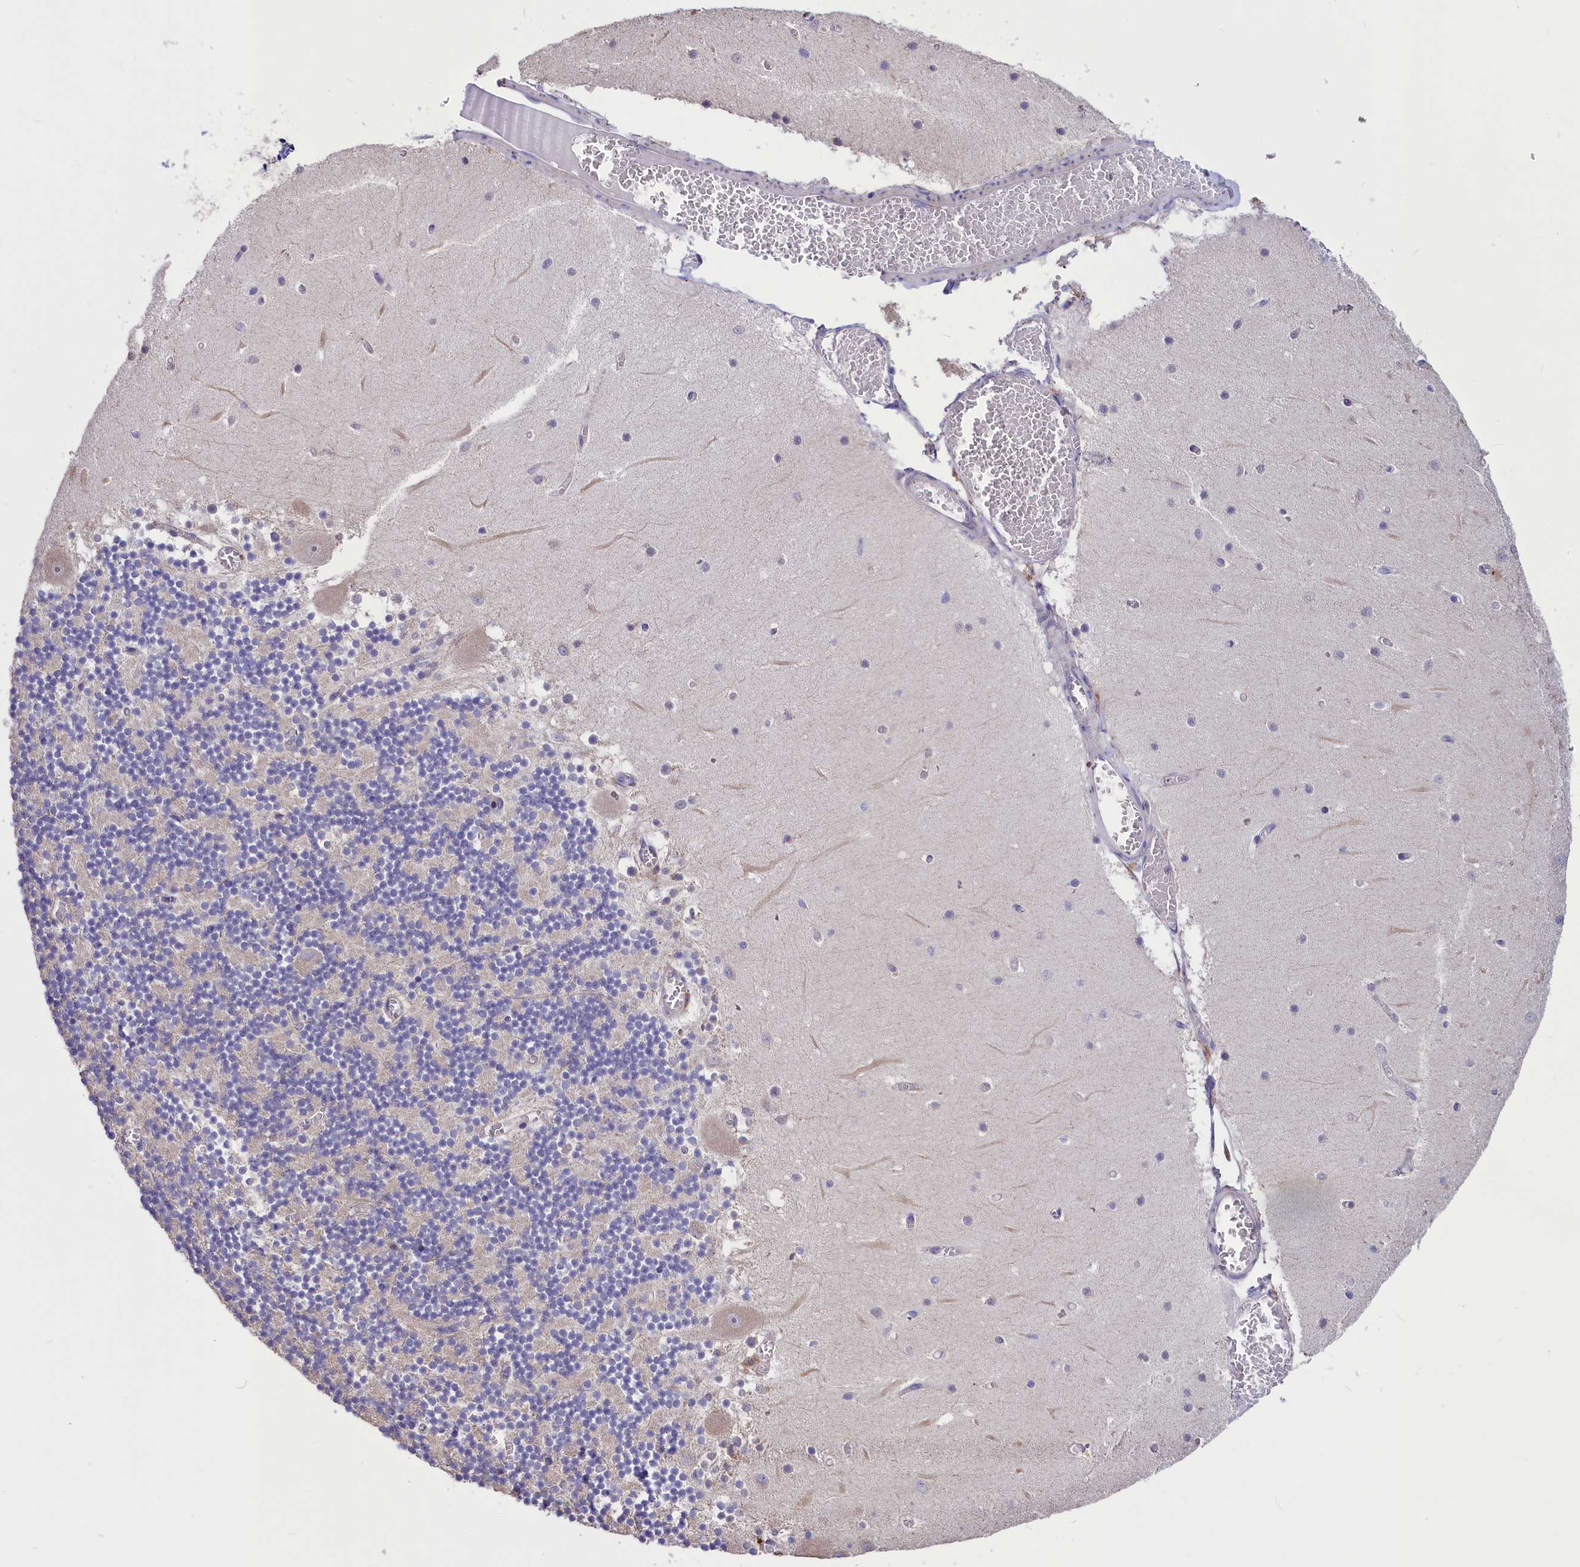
{"staining": {"intensity": "negative", "quantity": "none", "location": "none"}, "tissue": "cerebellum", "cell_type": "Cells in granular layer", "image_type": "normal", "snomed": [{"axis": "morphology", "description": "Normal tissue, NOS"}, {"axis": "topography", "description": "Cerebellum"}], "caption": "Immunohistochemistry photomicrograph of benign cerebellum stained for a protein (brown), which shows no staining in cells in granular layer. (DAB (3,3'-diaminobenzidine) immunohistochemistry (IHC), high magnification).", "gene": "CYP2U1", "patient": {"sex": "female", "age": 28}}